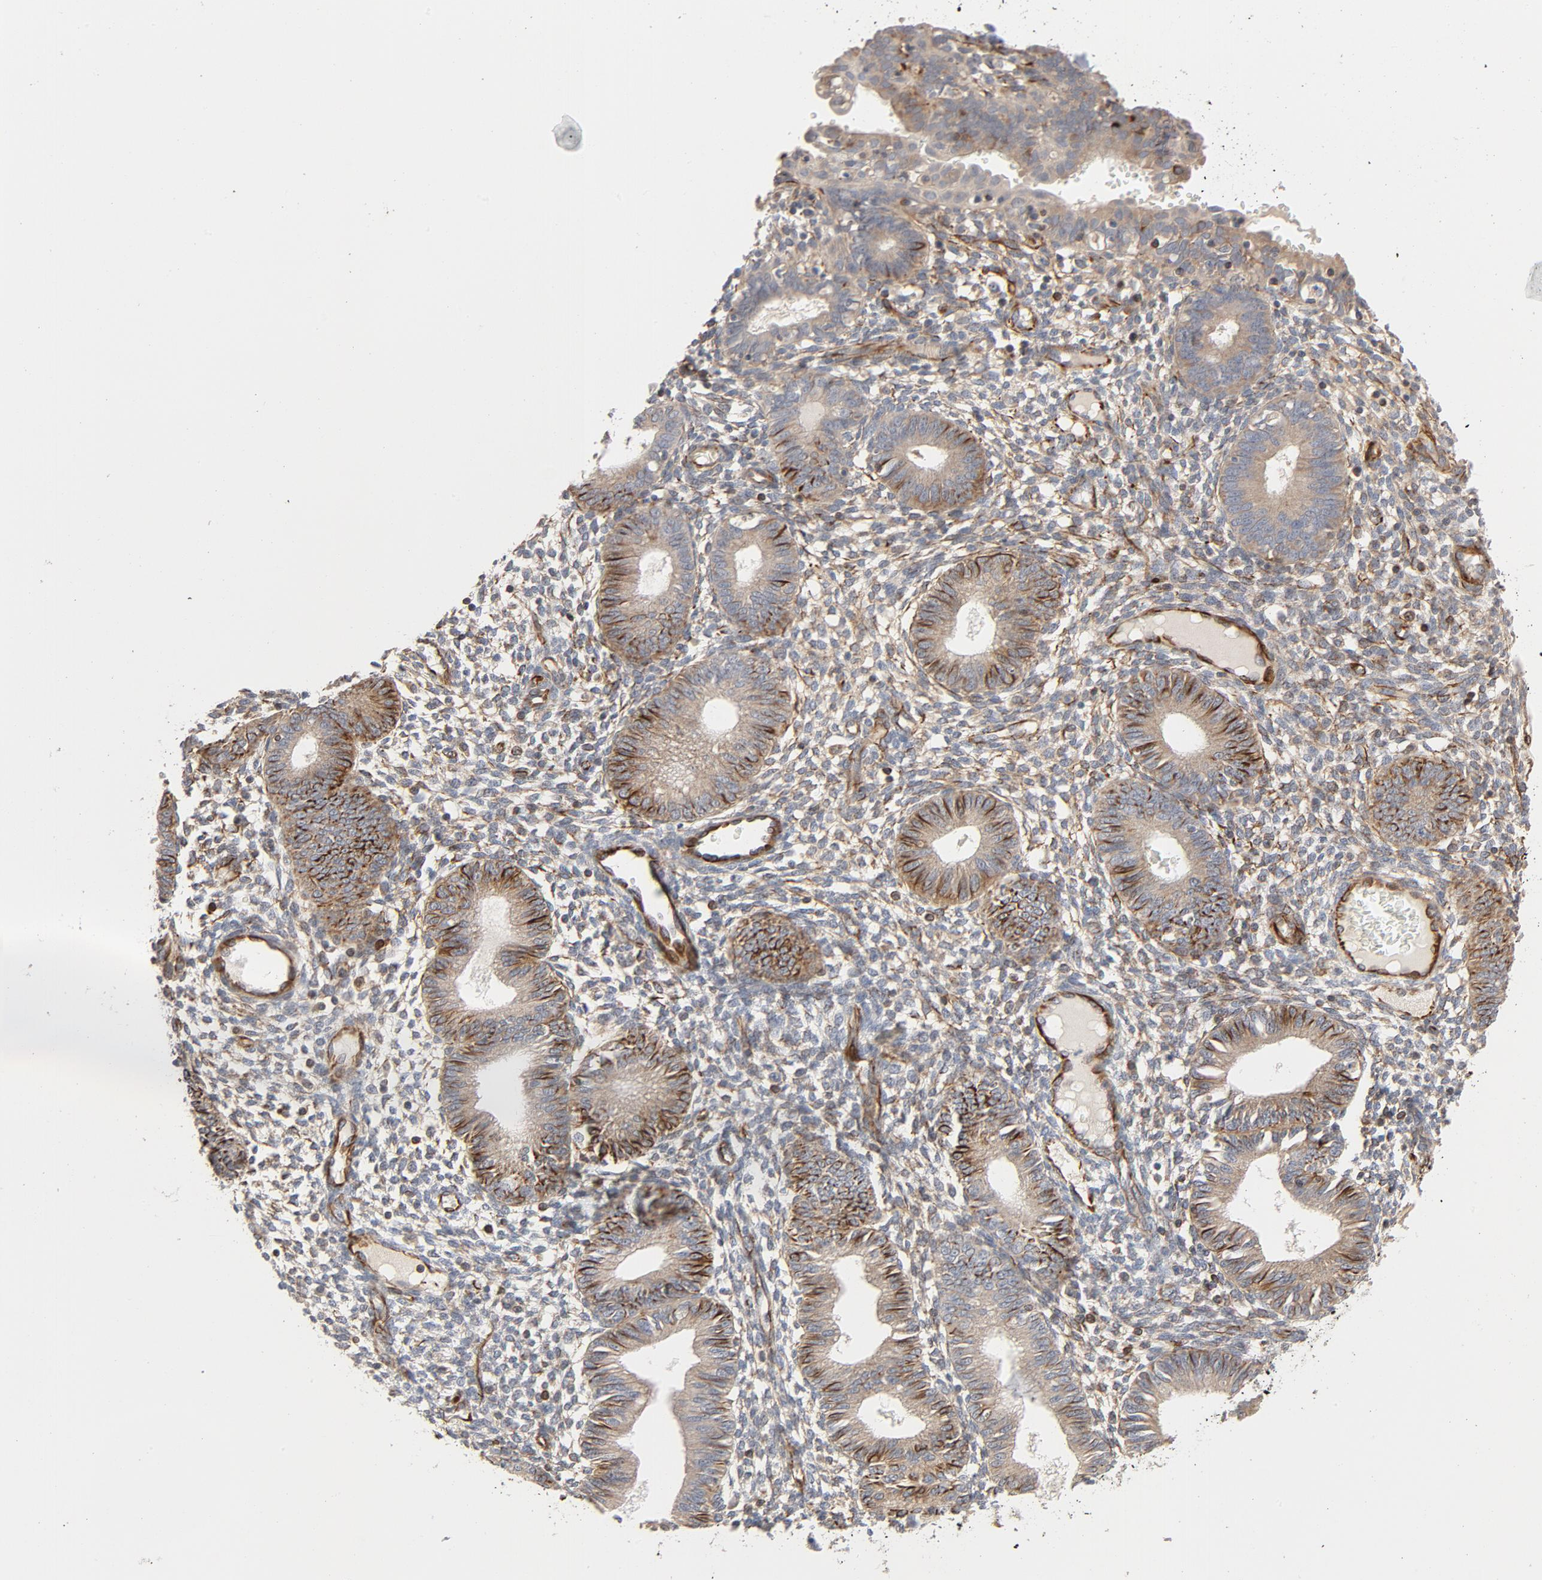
{"staining": {"intensity": "moderate", "quantity": "25%-75%", "location": "cytoplasmic/membranous"}, "tissue": "endometrium", "cell_type": "Cells in endometrial stroma", "image_type": "normal", "snomed": [{"axis": "morphology", "description": "Normal tissue, NOS"}, {"axis": "topography", "description": "Endometrium"}], "caption": "Immunohistochemistry (IHC) (DAB) staining of unremarkable endometrium exhibits moderate cytoplasmic/membranous protein staining in about 25%-75% of cells in endometrial stroma.", "gene": "FAM118A", "patient": {"sex": "female", "age": 61}}